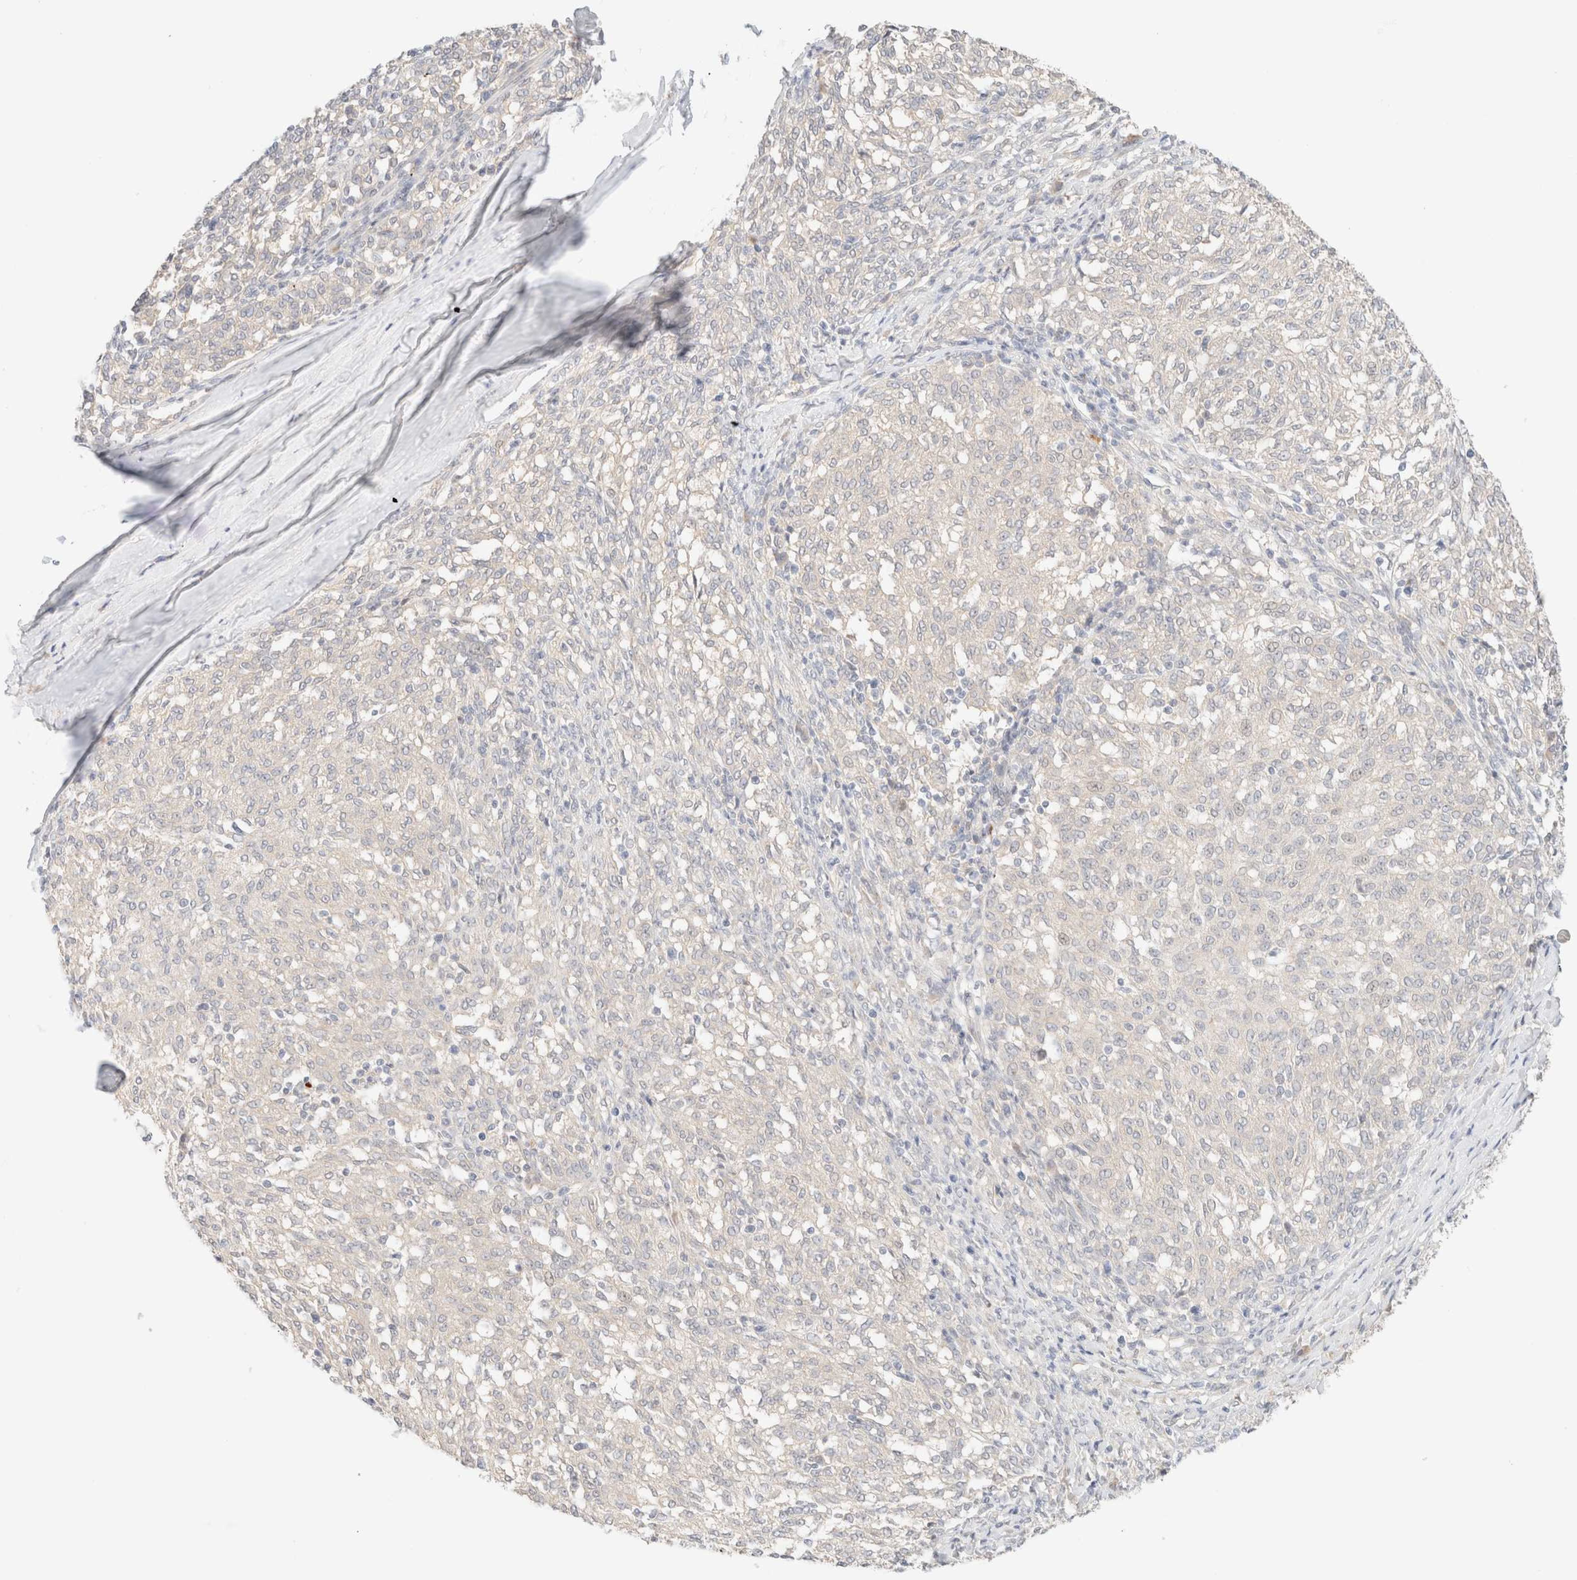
{"staining": {"intensity": "negative", "quantity": "none", "location": "none"}, "tissue": "melanoma", "cell_type": "Tumor cells", "image_type": "cancer", "snomed": [{"axis": "morphology", "description": "Malignant melanoma, NOS"}, {"axis": "topography", "description": "Skin"}], "caption": "There is no significant staining in tumor cells of malignant melanoma.", "gene": "SGSM2", "patient": {"sex": "female", "age": 72}}